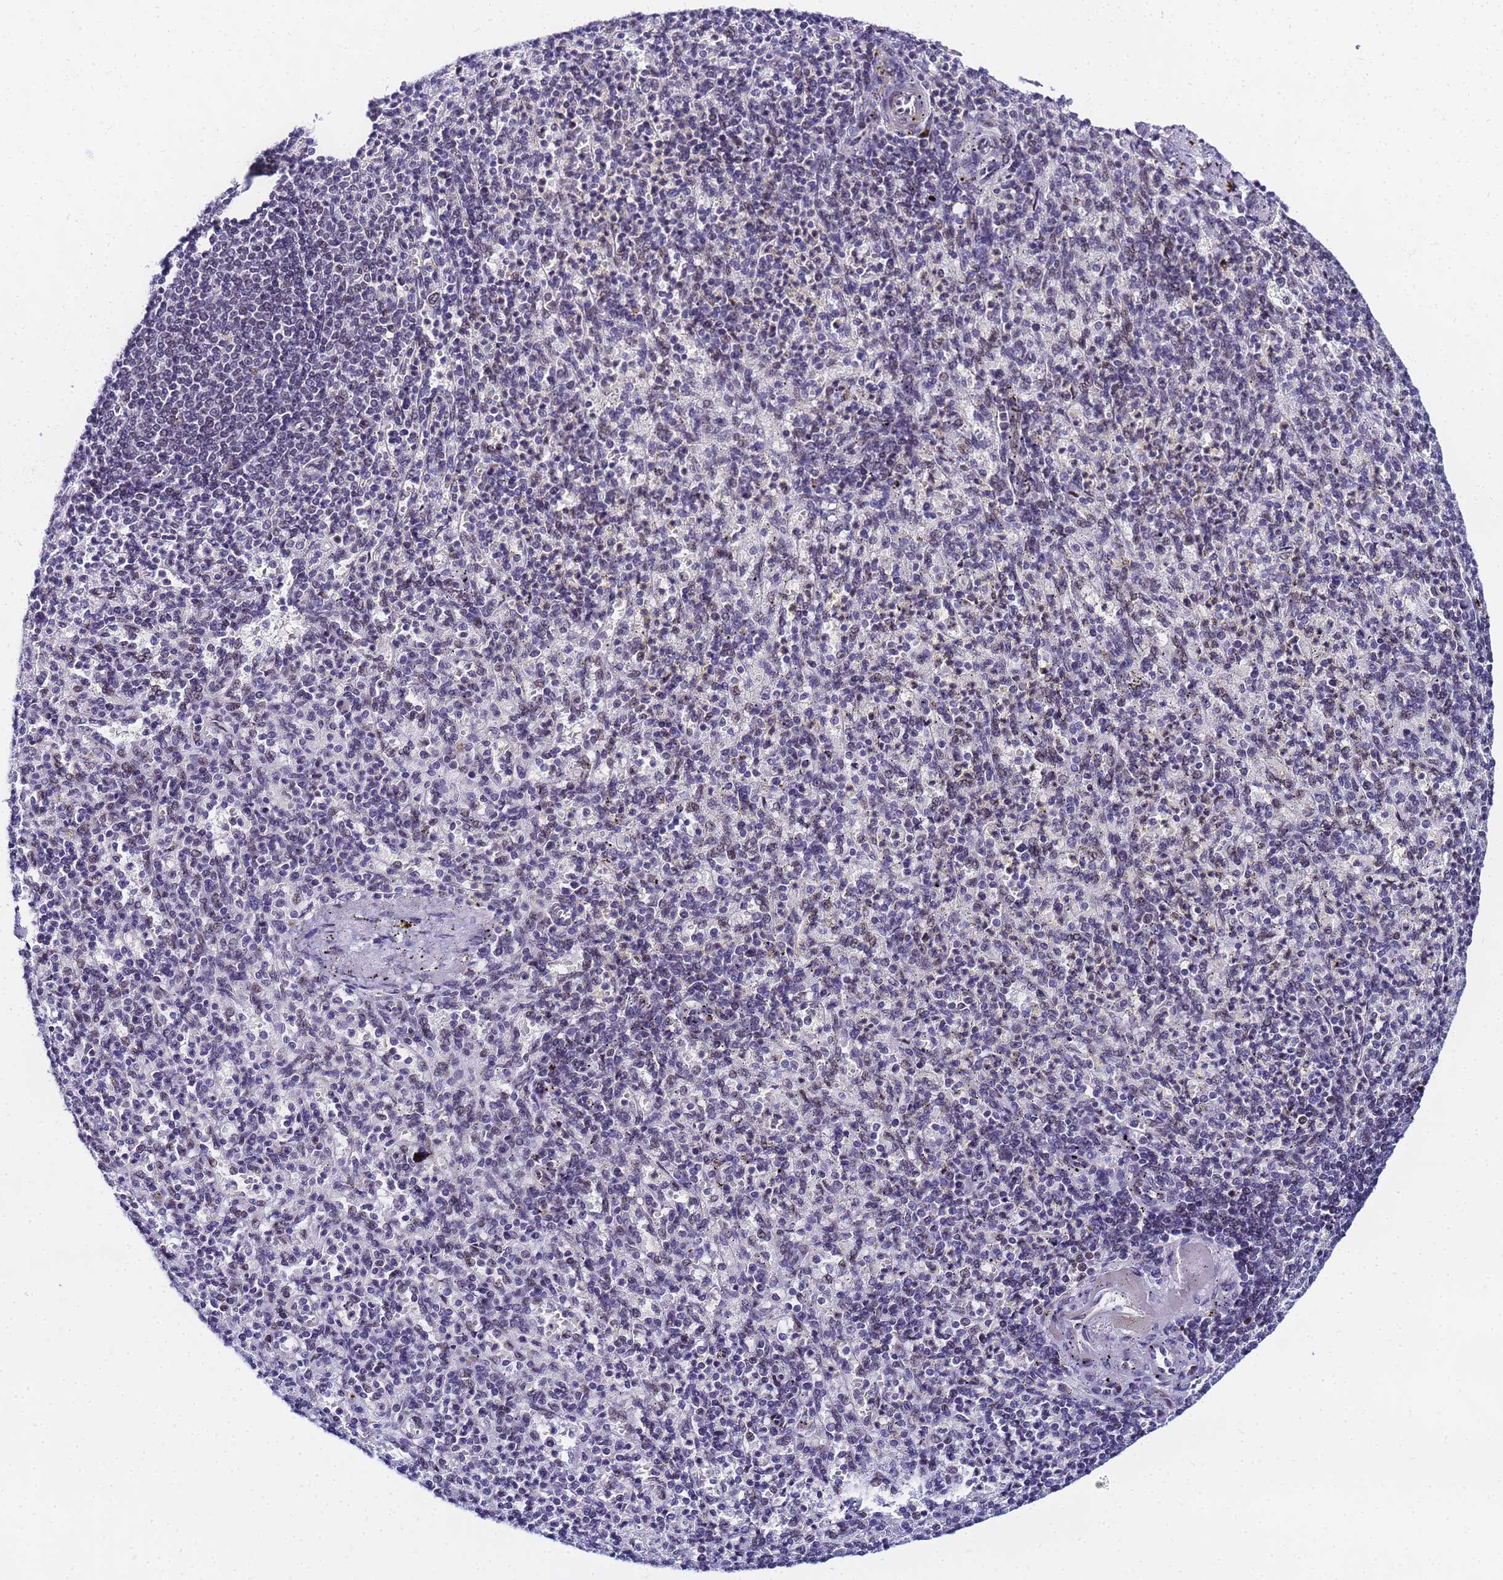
{"staining": {"intensity": "moderate", "quantity": "<25%", "location": "nuclear"}, "tissue": "spleen", "cell_type": "Cells in red pulp", "image_type": "normal", "snomed": [{"axis": "morphology", "description": "Normal tissue, NOS"}, {"axis": "topography", "description": "Spleen"}], "caption": "Immunohistochemistry of benign spleen exhibits low levels of moderate nuclear positivity in about <25% of cells in red pulp.", "gene": "CKMT1A", "patient": {"sex": "female", "age": 74}}